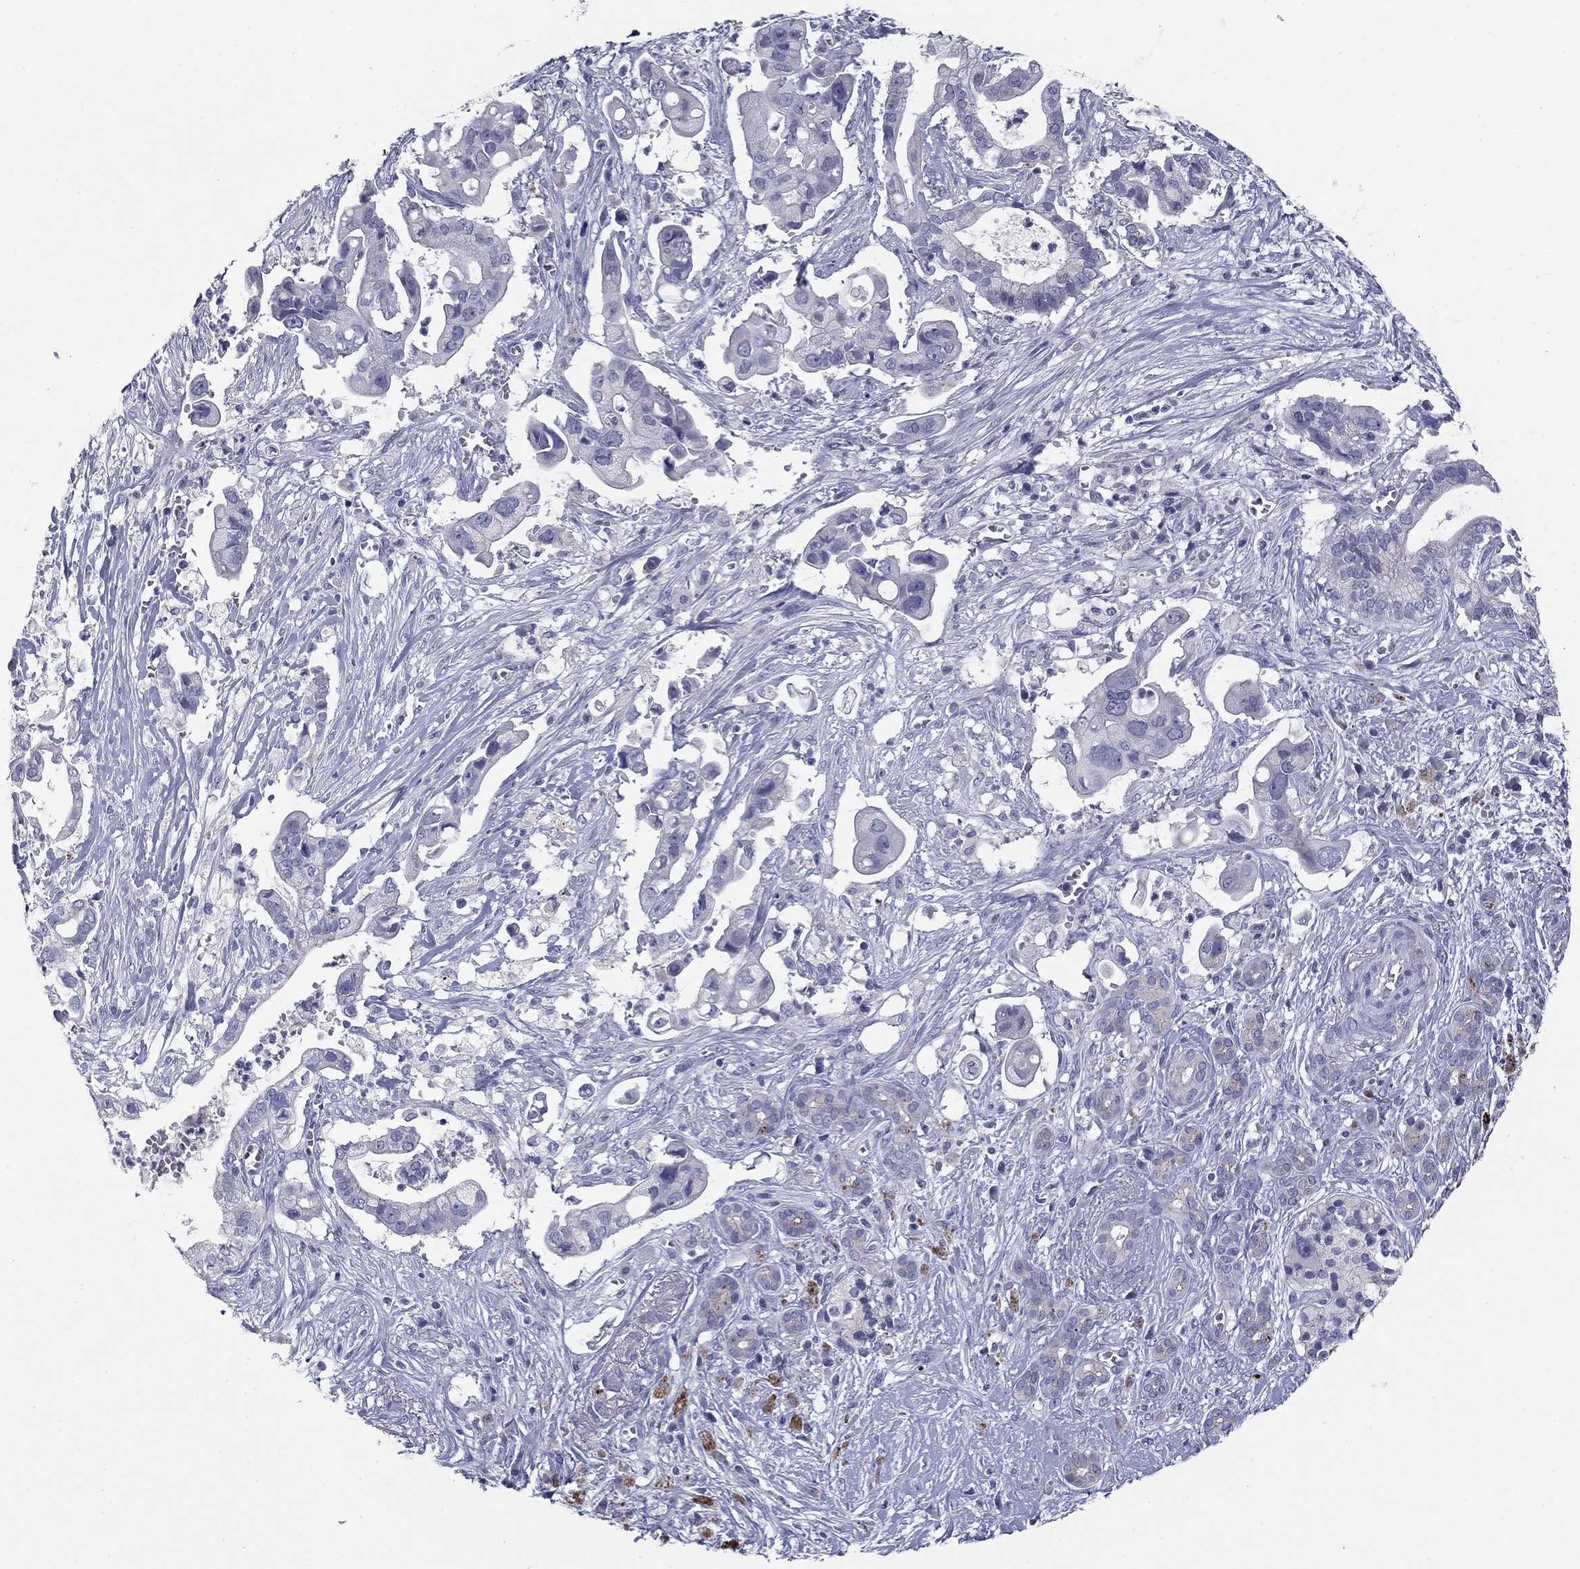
{"staining": {"intensity": "negative", "quantity": "none", "location": "none"}, "tissue": "pancreatic cancer", "cell_type": "Tumor cells", "image_type": "cancer", "snomed": [{"axis": "morphology", "description": "Adenocarcinoma, NOS"}, {"axis": "topography", "description": "Pancreas"}], "caption": "Tumor cells show no significant positivity in pancreatic cancer (adenocarcinoma).", "gene": "CNTNAP4", "patient": {"sex": "male", "age": 61}}